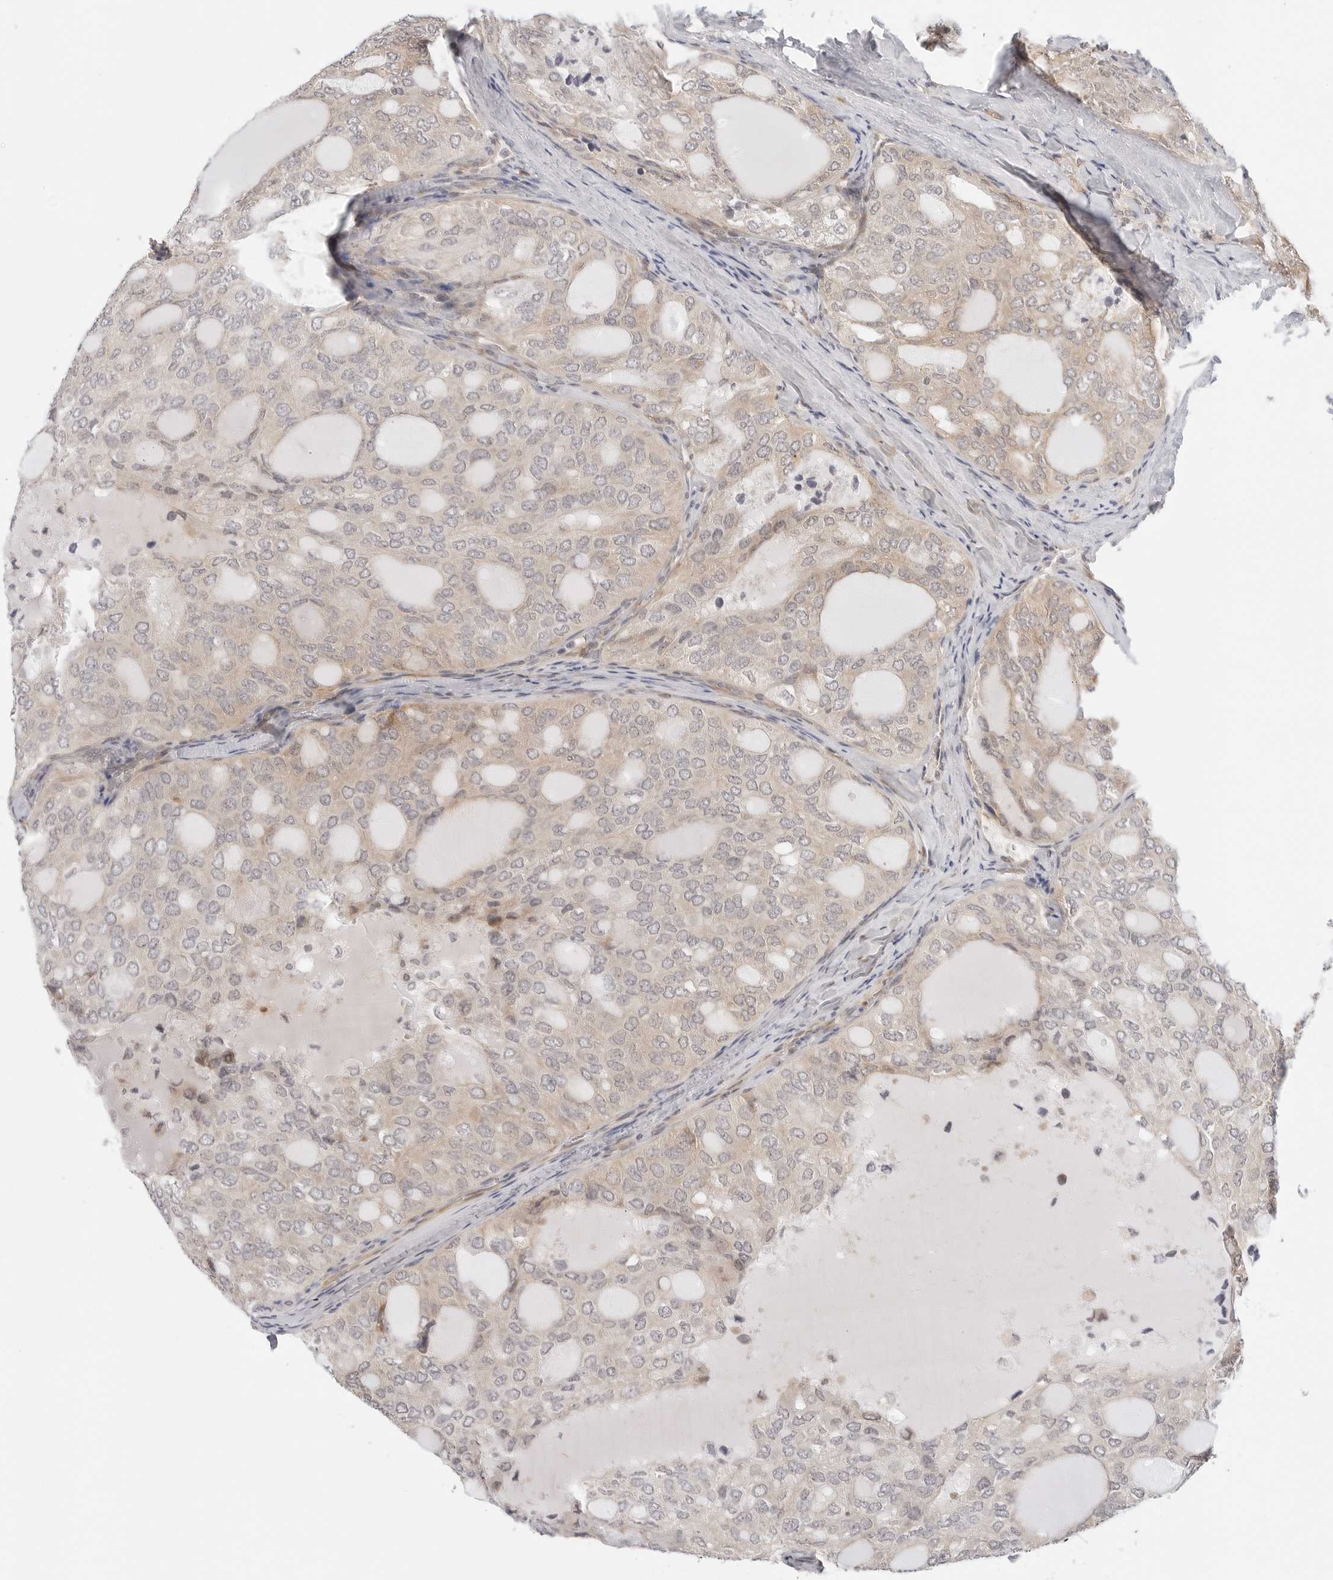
{"staining": {"intensity": "weak", "quantity": ">75%", "location": "cytoplasmic/membranous"}, "tissue": "thyroid cancer", "cell_type": "Tumor cells", "image_type": "cancer", "snomed": [{"axis": "morphology", "description": "Follicular adenoma carcinoma, NOS"}, {"axis": "topography", "description": "Thyroid gland"}], "caption": "High-power microscopy captured an immunohistochemistry (IHC) image of thyroid cancer, revealing weak cytoplasmic/membranous expression in approximately >75% of tumor cells. Nuclei are stained in blue.", "gene": "TCP1", "patient": {"sex": "male", "age": 75}}